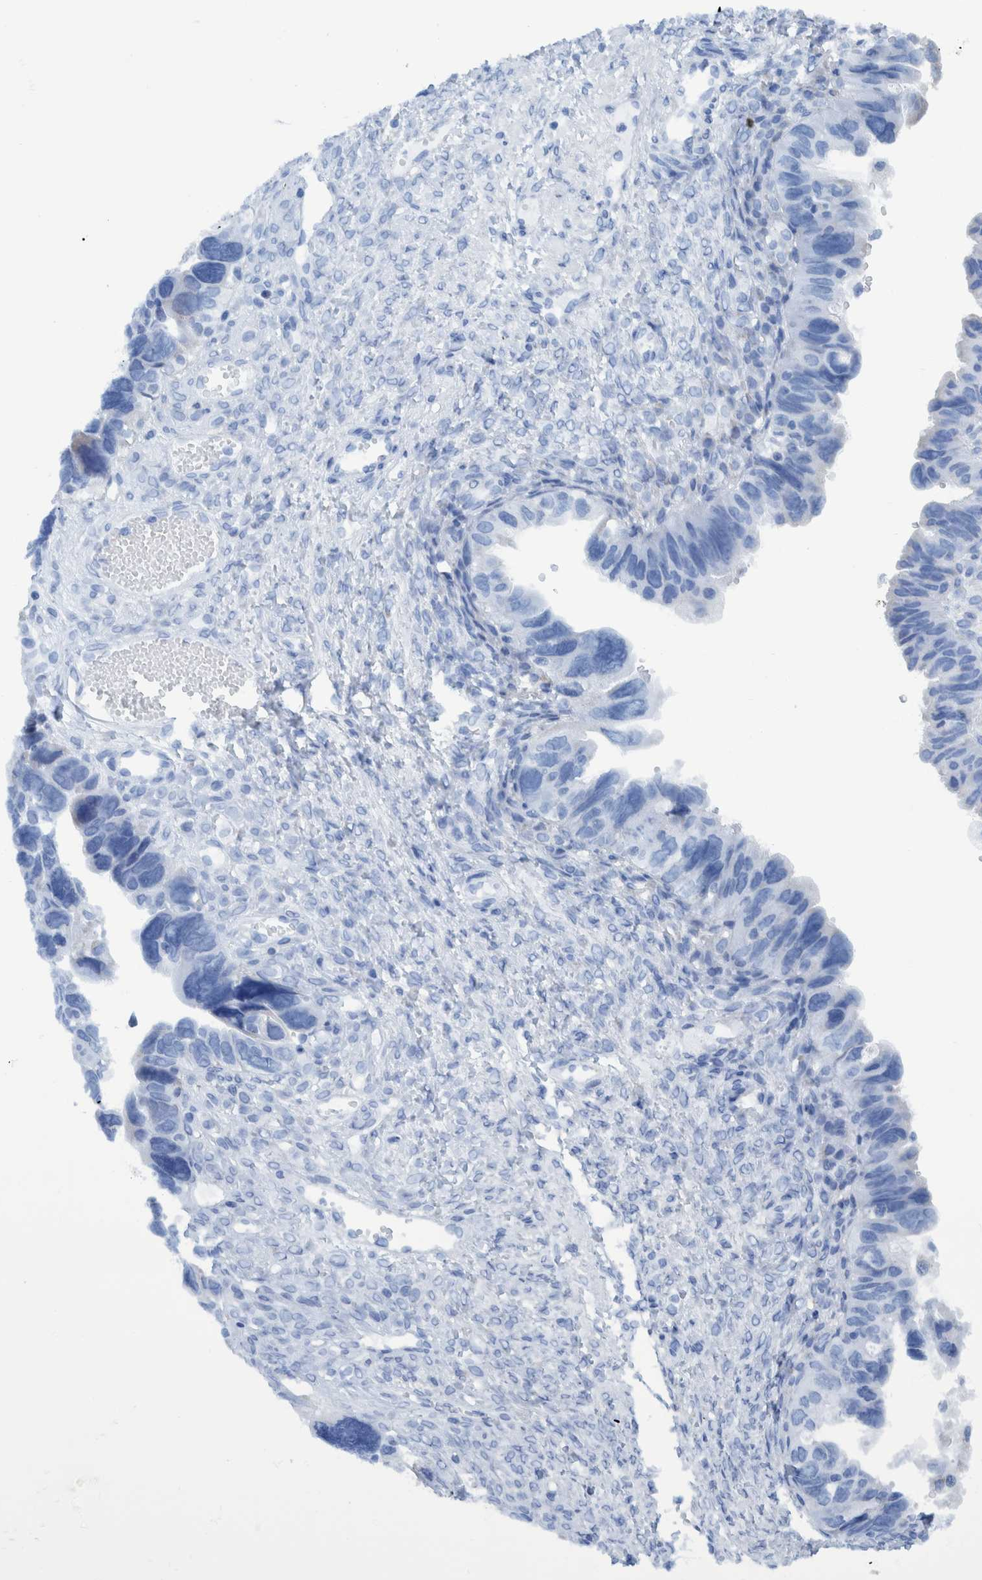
{"staining": {"intensity": "negative", "quantity": "none", "location": "none"}, "tissue": "ovarian cancer", "cell_type": "Tumor cells", "image_type": "cancer", "snomed": [{"axis": "morphology", "description": "Cystadenocarcinoma, serous, NOS"}, {"axis": "topography", "description": "Ovary"}], "caption": "Immunohistochemistry (IHC) image of serous cystadenocarcinoma (ovarian) stained for a protein (brown), which demonstrates no positivity in tumor cells.", "gene": "BZW2", "patient": {"sex": "female", "age": 79}}